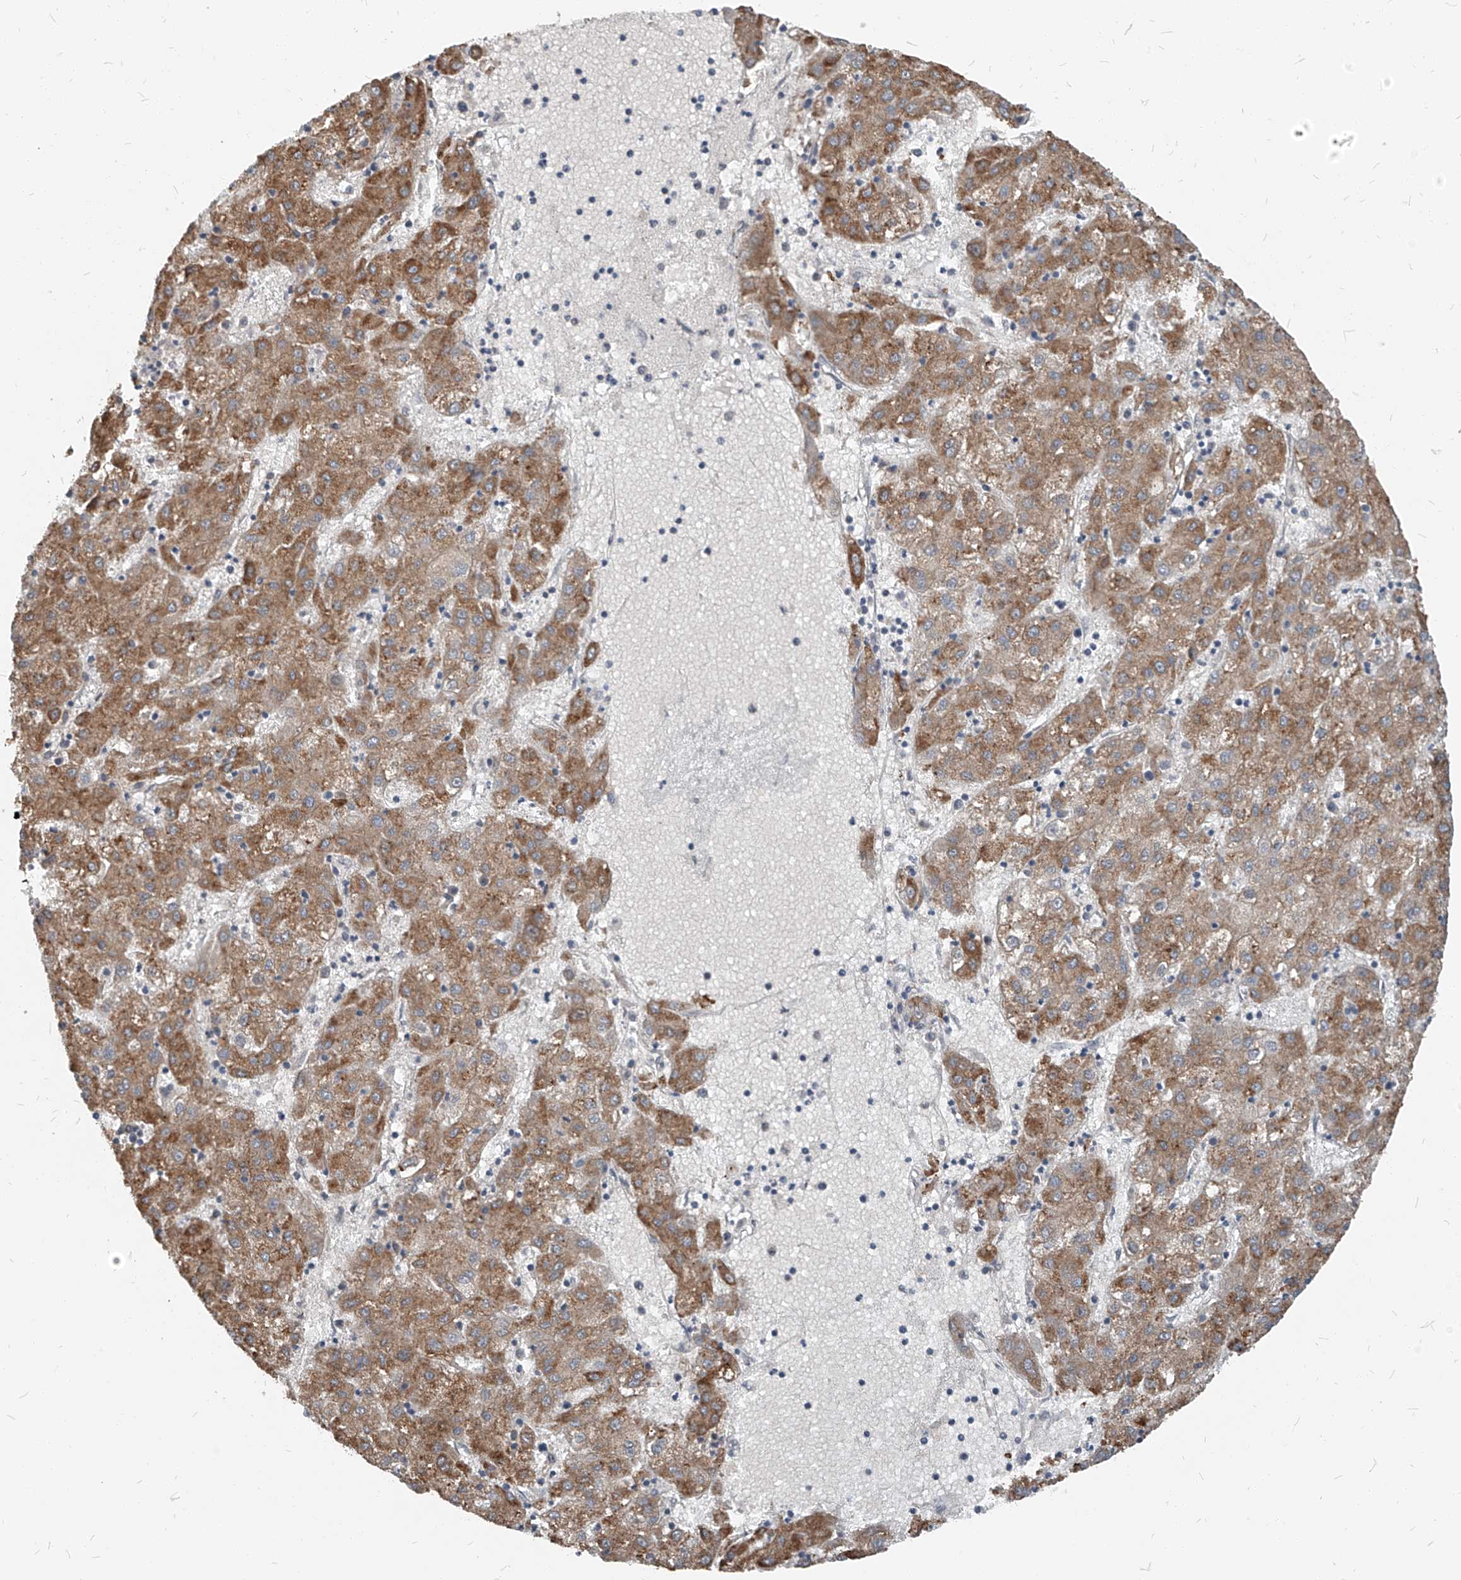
{"staining": {"intensity": "moderate", "quantity": ">75%", "location": "cytoplasmic/membranous"}, "tissue": "liver cancer", "cell_type": "Tumor cells", "image_type": "cancer", "snomed": [{"axis": "morphology", "description": "Carcinoma, Hepatocellular, NOS"}, {"axis": "topography", "description": "Liver"}], "caption": "The immunohistochemical stain labels moderate cytoplasmic/membranous expression in tumor cells of liver cancer tissue.", "gene": "CHMP2B", "patient": {"sex": "male", "age": 72}}